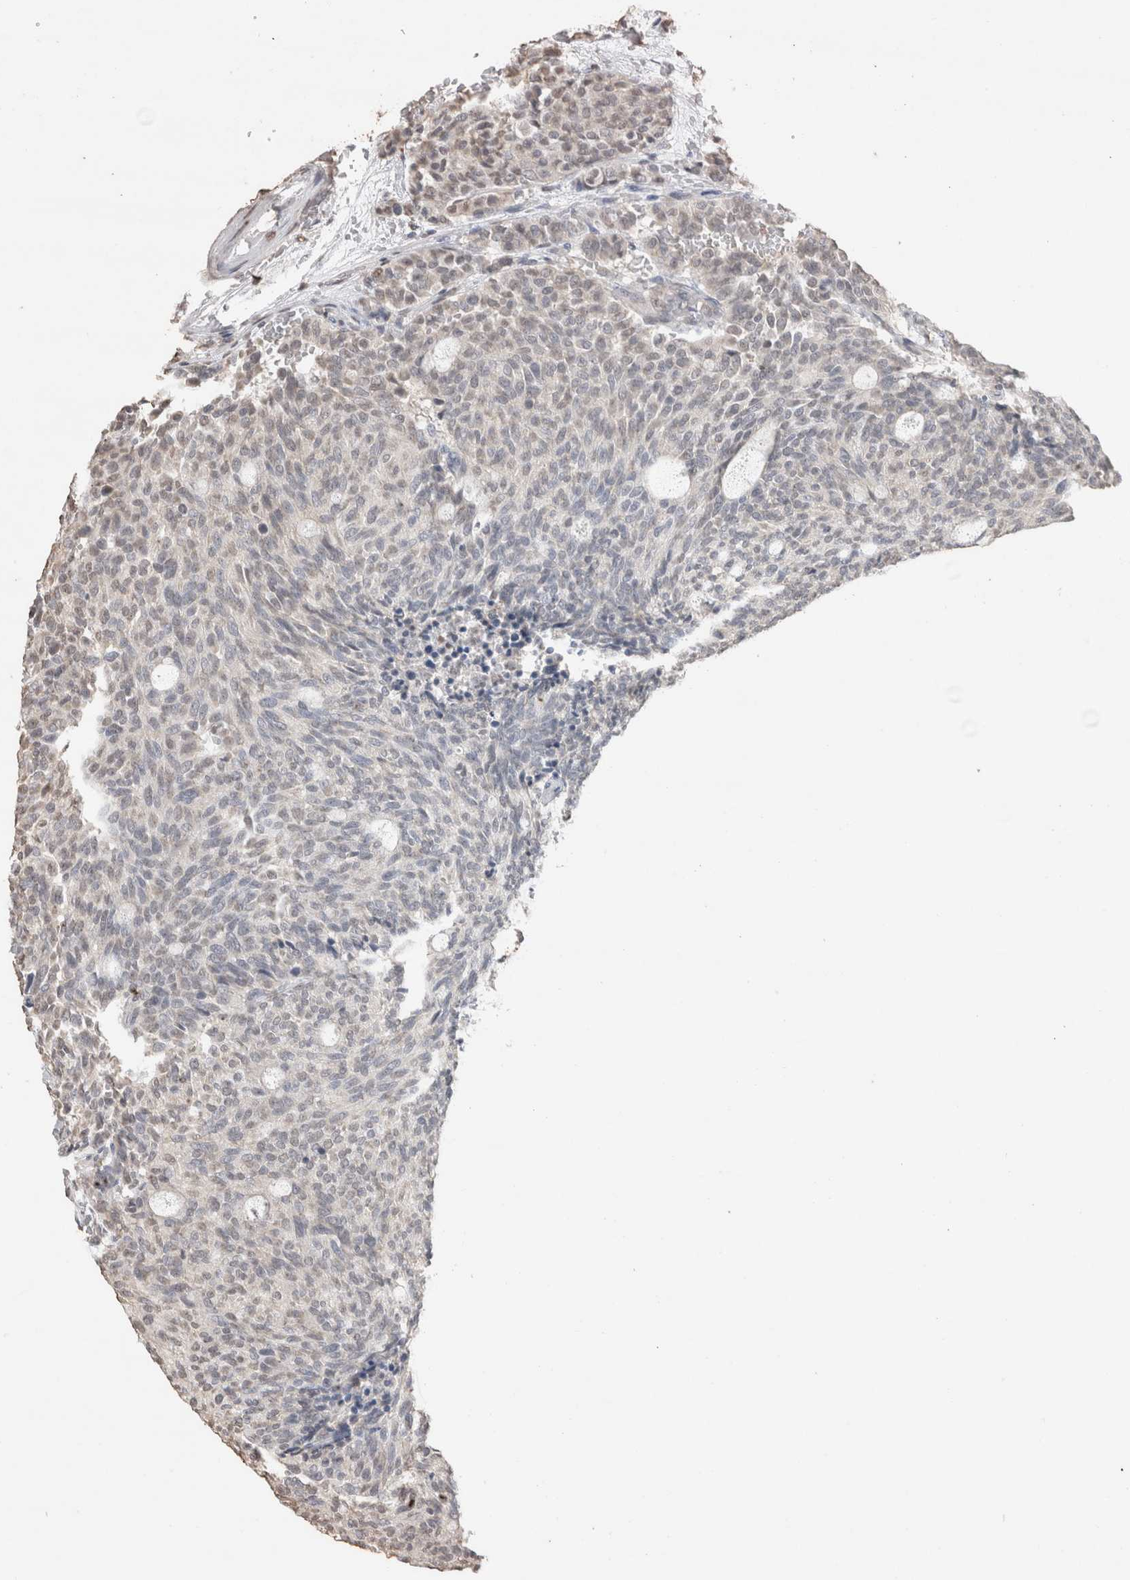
{"staining": {"intensity": "negative", "quantity": "none", "location": "none"}, "tissue": "carcinoid", "cell_type": "Tumor cells", "image_type": "cancer", "snomed": [{"axis": "morphology", "description": "Carcinoid, malignant, NOS"}, {"axis": "topography", "description": "Pancreas"}], "caption": "The image demonstrates no staining of tumor cells in malignant carcinoid.", "gene": "MLX", "patient": {"sex": "female", "age": 54}}